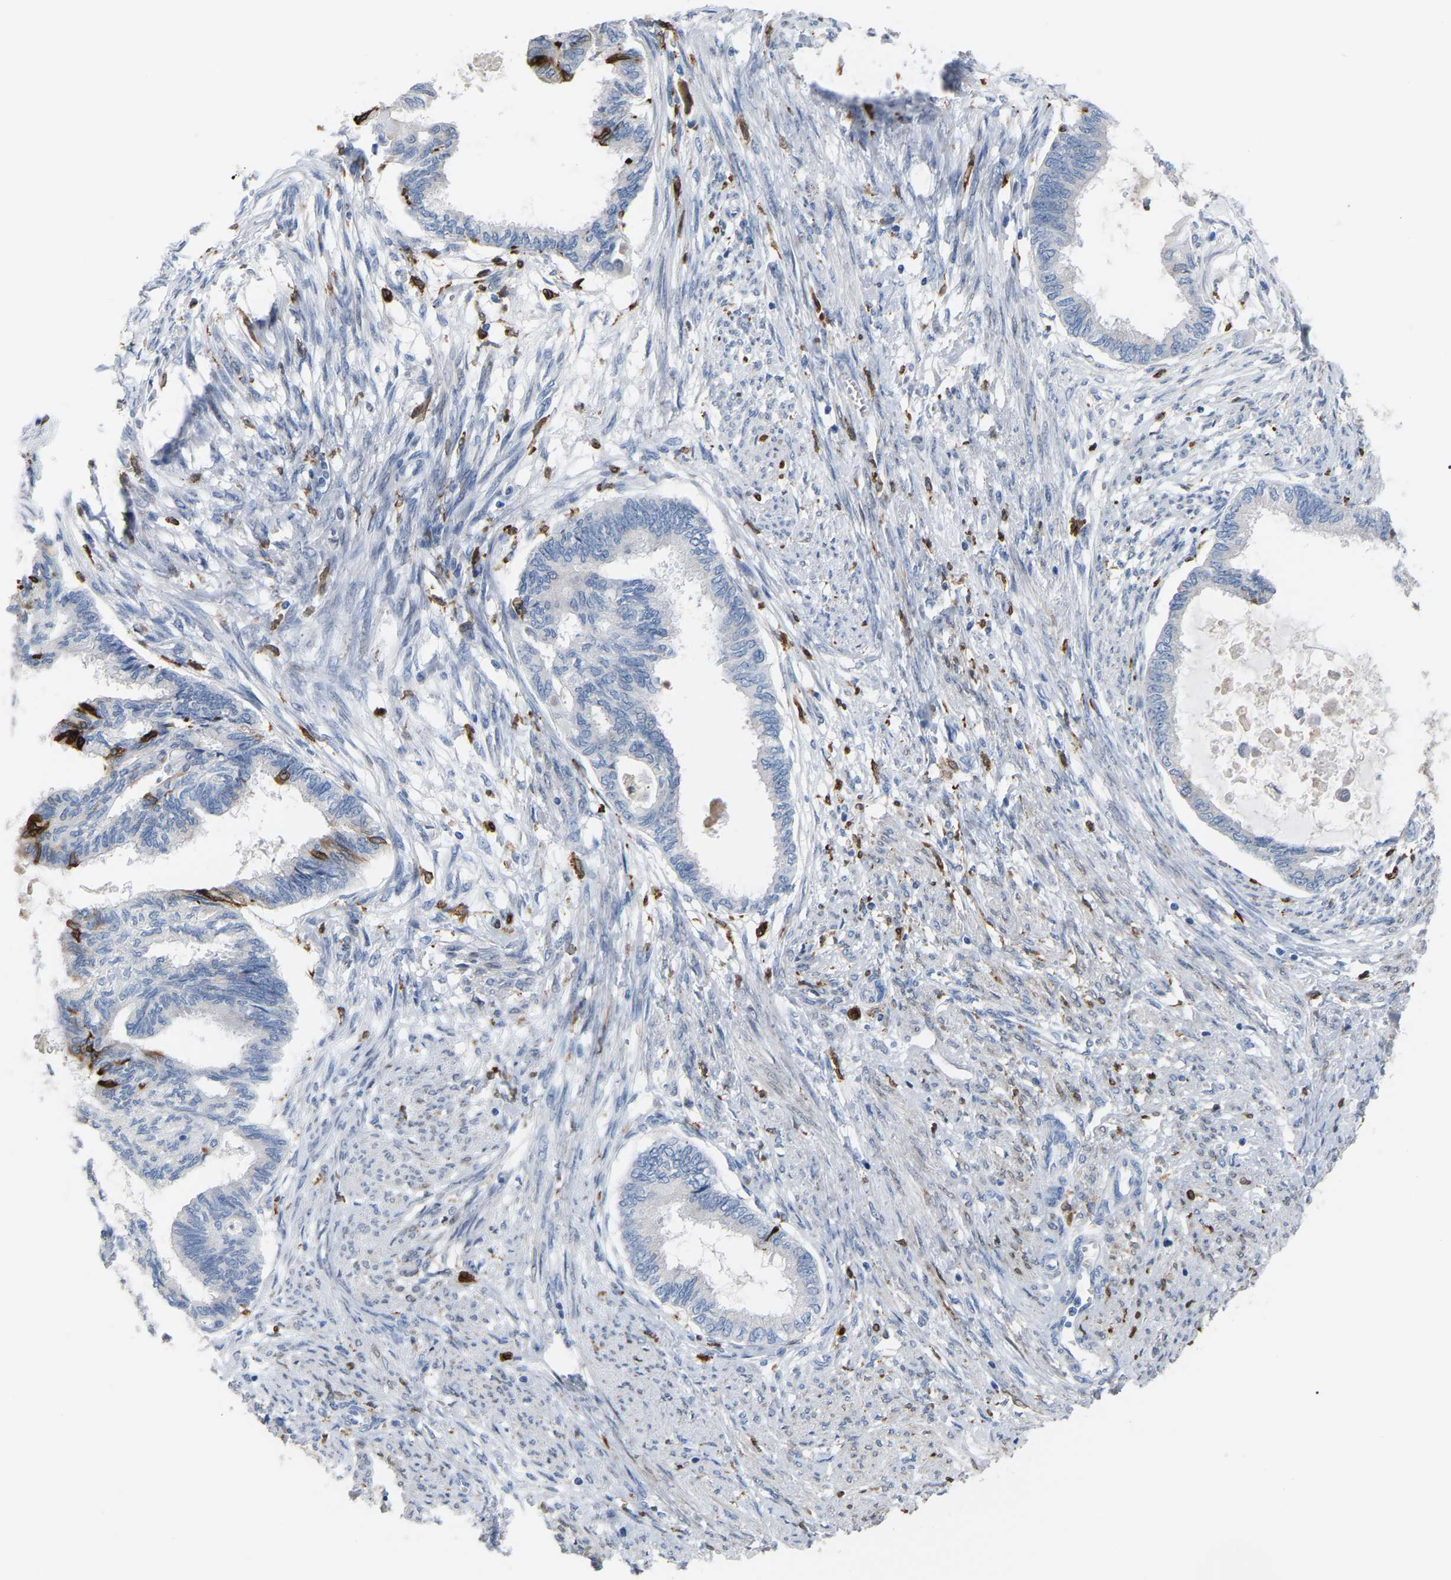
{"staining": {"intensity": "moderate", "quantity": "<25%", "location": "cytoplasmic/membranous"}, "tissue": "cervical cancer", "cell_type": "Tumor cells", "image_type": "cancer", "snomed": [{"axis": "morphology", "description": "Normal tissue, NOS"}, {"axis": "morphology", "description": "Adenocarcinoma, NOS"}, {"axis": "topography", "description": "Cervix"}, {"axis": "topography", "description": "Endometrium"}], "caption": "A brown stain labels moderate cytoplasmic/membranous expression of a protein in adenocarcinoma (cervical) tumor cells.", "gene": "PTGS1", "patient": {"sex": "female", "age": 86}}